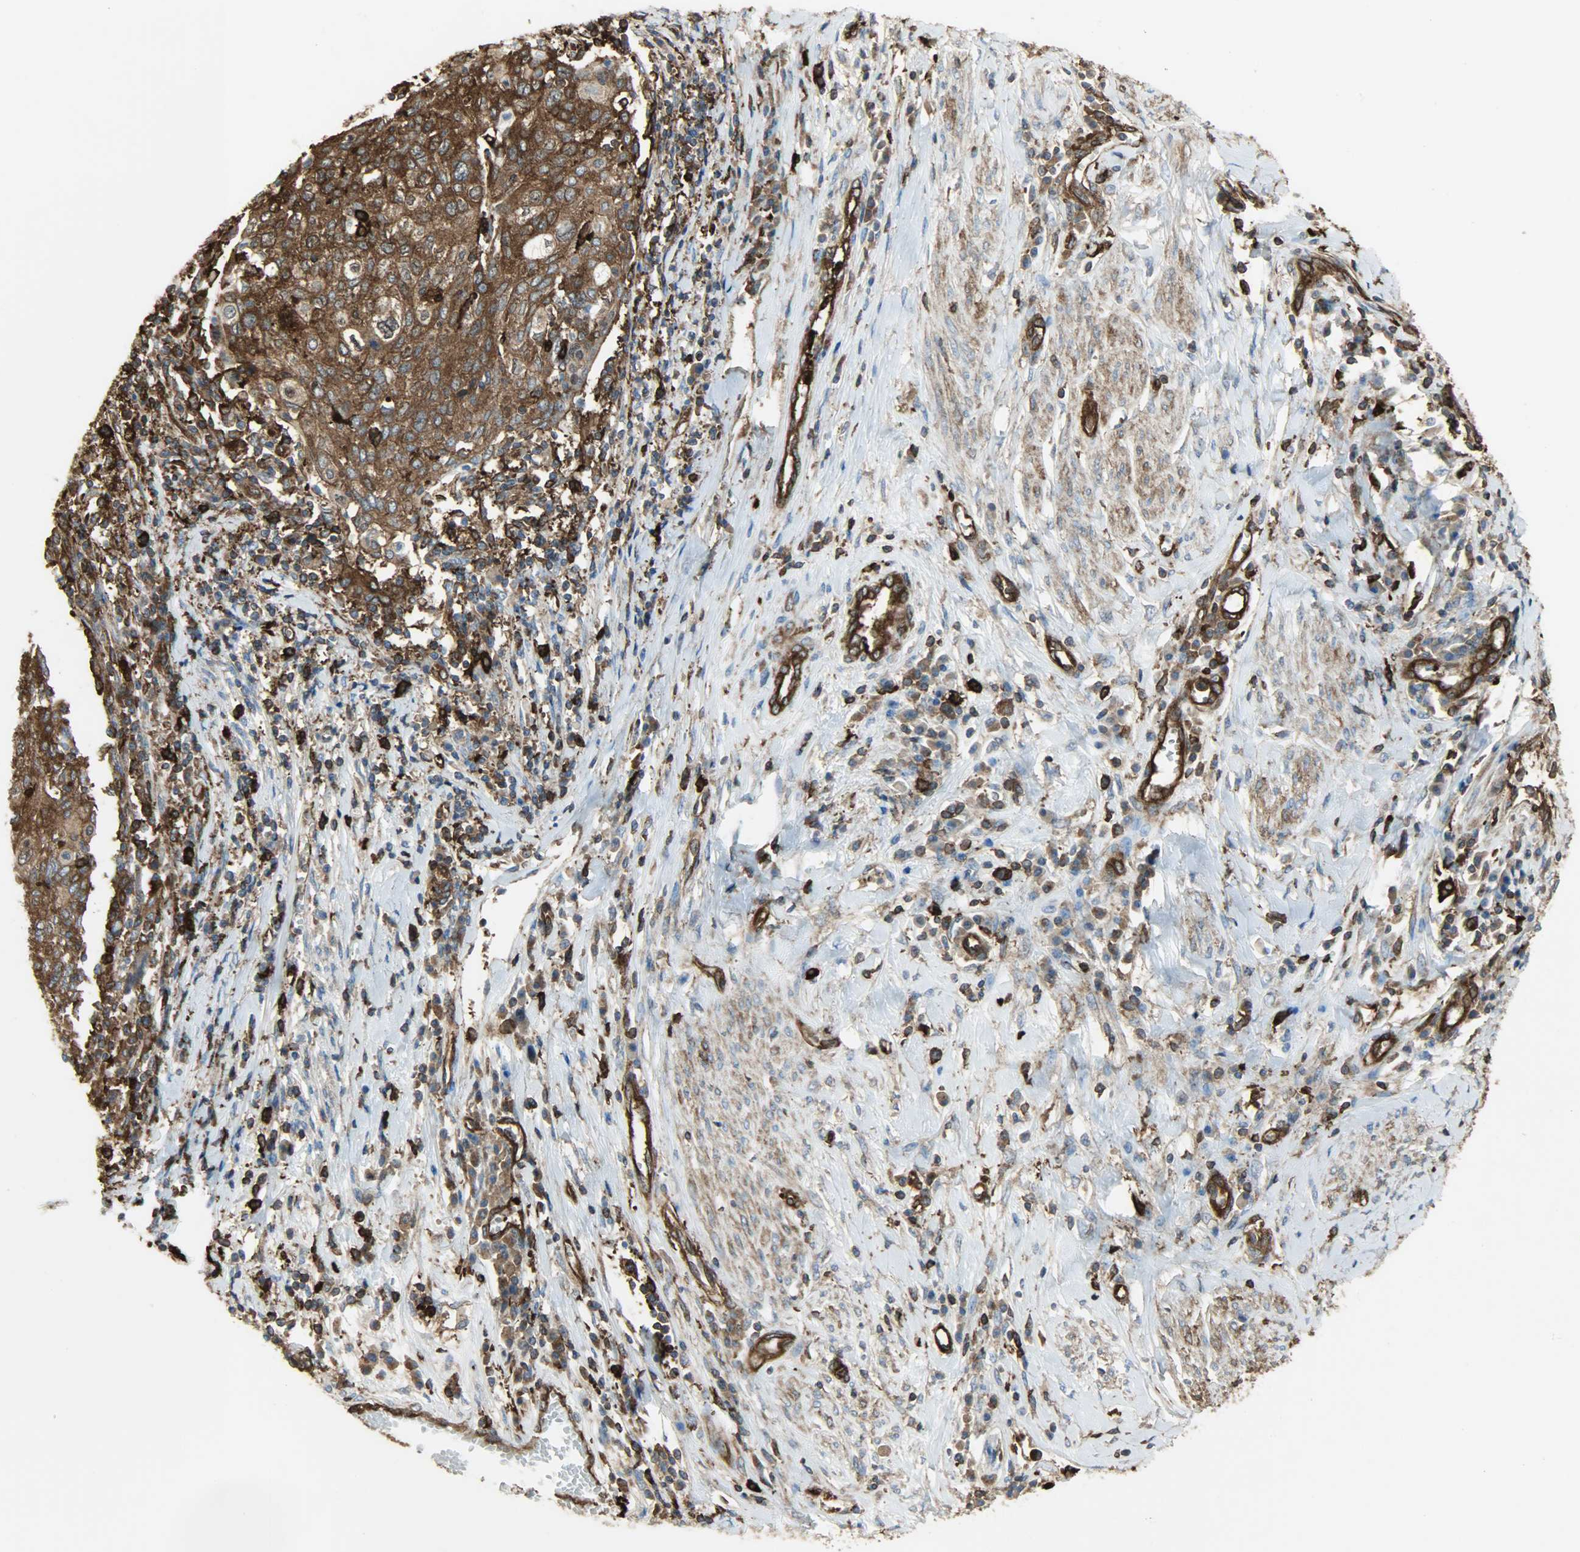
{"staining": {"intensity": "strong", "quantity": ">75%", "location": "cytoplasmic/membranous"}, "tissue": "cervical cancer", "cell_type": "Tumor cells", "image_type": "cancer", "snomed": [{"axis": "morphology", "description": "Squamous cell carcinoma, NOS"}, {"axis": "topography", "description": "Cervix"}], "caption": "Immunohistochemical staining of human squamous cell carcinoma (cervical) demonstrates strong cytoplasmic/membranous protein staining in approximately >75% of tumor cells. (DAB (3,3'-diaminobenzidine) IHC with brightfield microscopy, high magnification).", "gene": "VASP", "patient": {"sex": "female", "age": 40}}